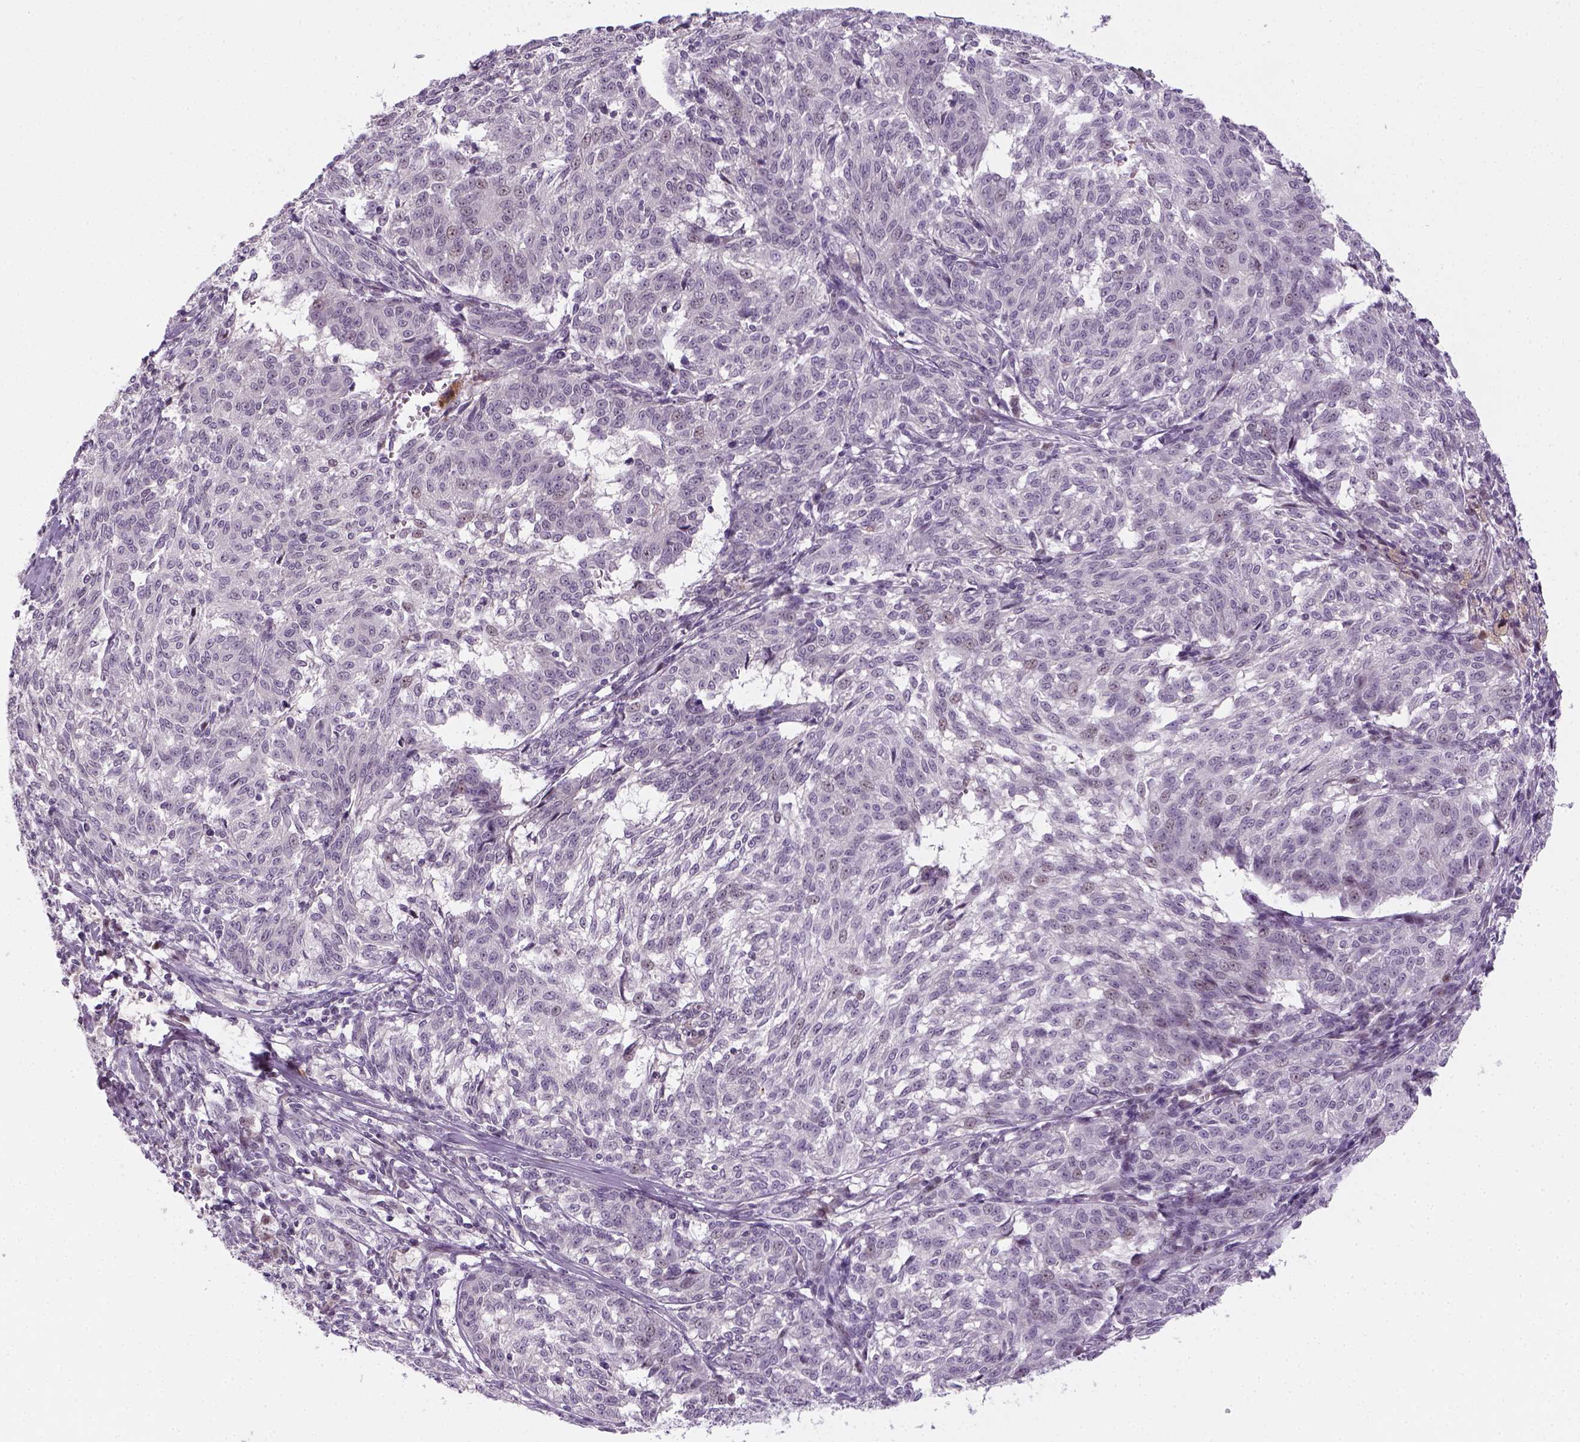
{"staining": {"intensity": "negative", "quantity": "none", "location": "none"}, "tissue": "melanoma", "cell_type": "Tumor cells", "image_type": "cancer", "snomed": [{"axis": "morphology", "description": "Malignant melanoma, NOS"}, {"axis": "topography", "description": "Skin"}], "caption": "Melanoma was stained to show a protein in brown. There is no significant positivity in tumor cells.", "gene": "MAGEB3", "patient": {"sex": "female", "age": 72}}